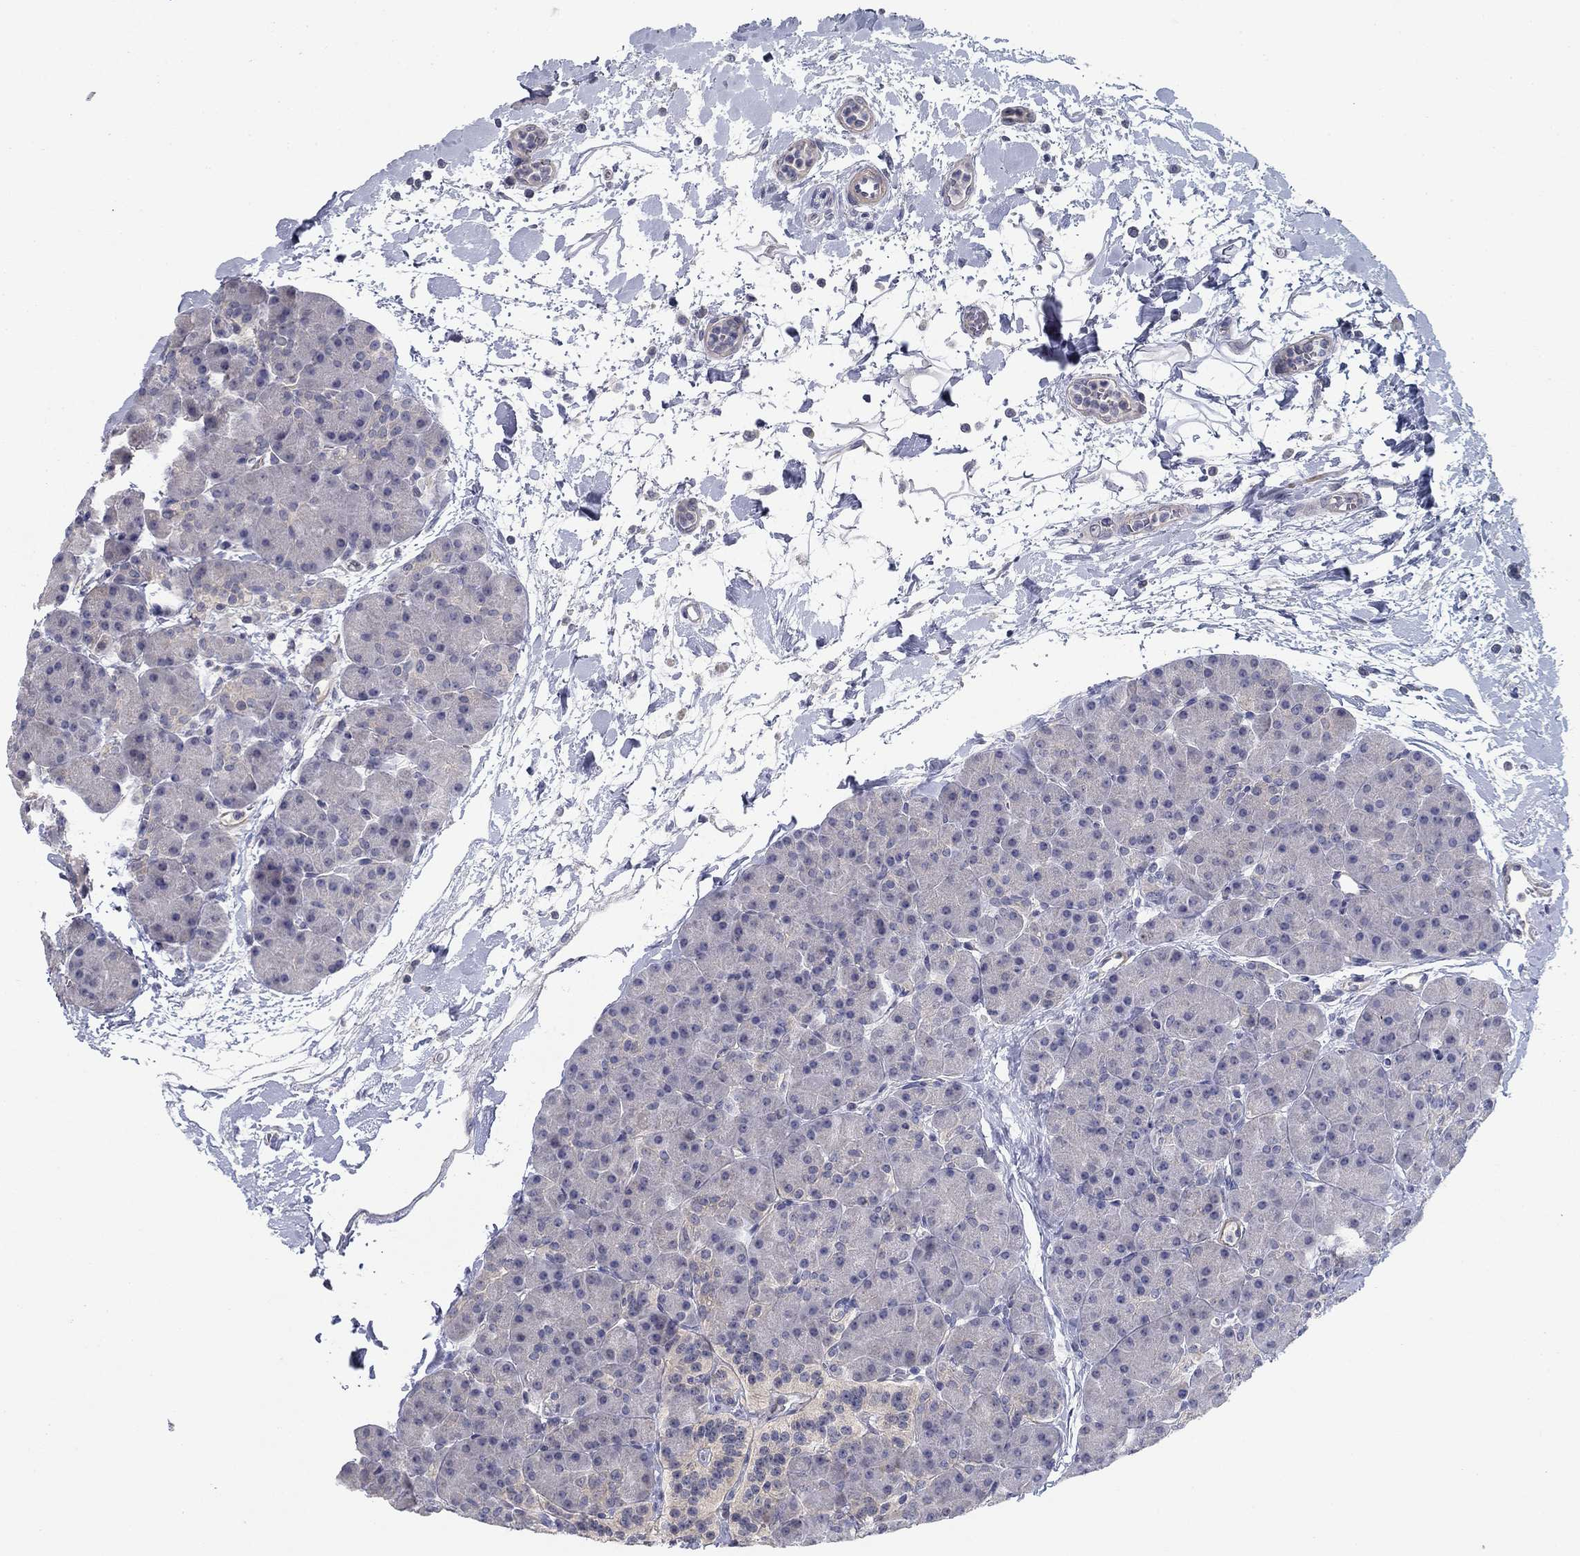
{"staining": {"intensity": "negative", "quantity": "none", "location": "none"}, "tissue": "pancreas", "cell_type": "Exocrine glandular cells", "image_type": "normal", "snomed": [{"axis": "morphology", "description": "Normal tissue, NOS"}, {"axis": "topography", "description": "Pancreas"}], "caption": "Immunohistochemistry of unremarkable human pancreas displays no expression in exocrine glandular cells. Nuclei are stained in blue.", "gene": "GRK7", "patient": {"sex": "female", "age": 44}}